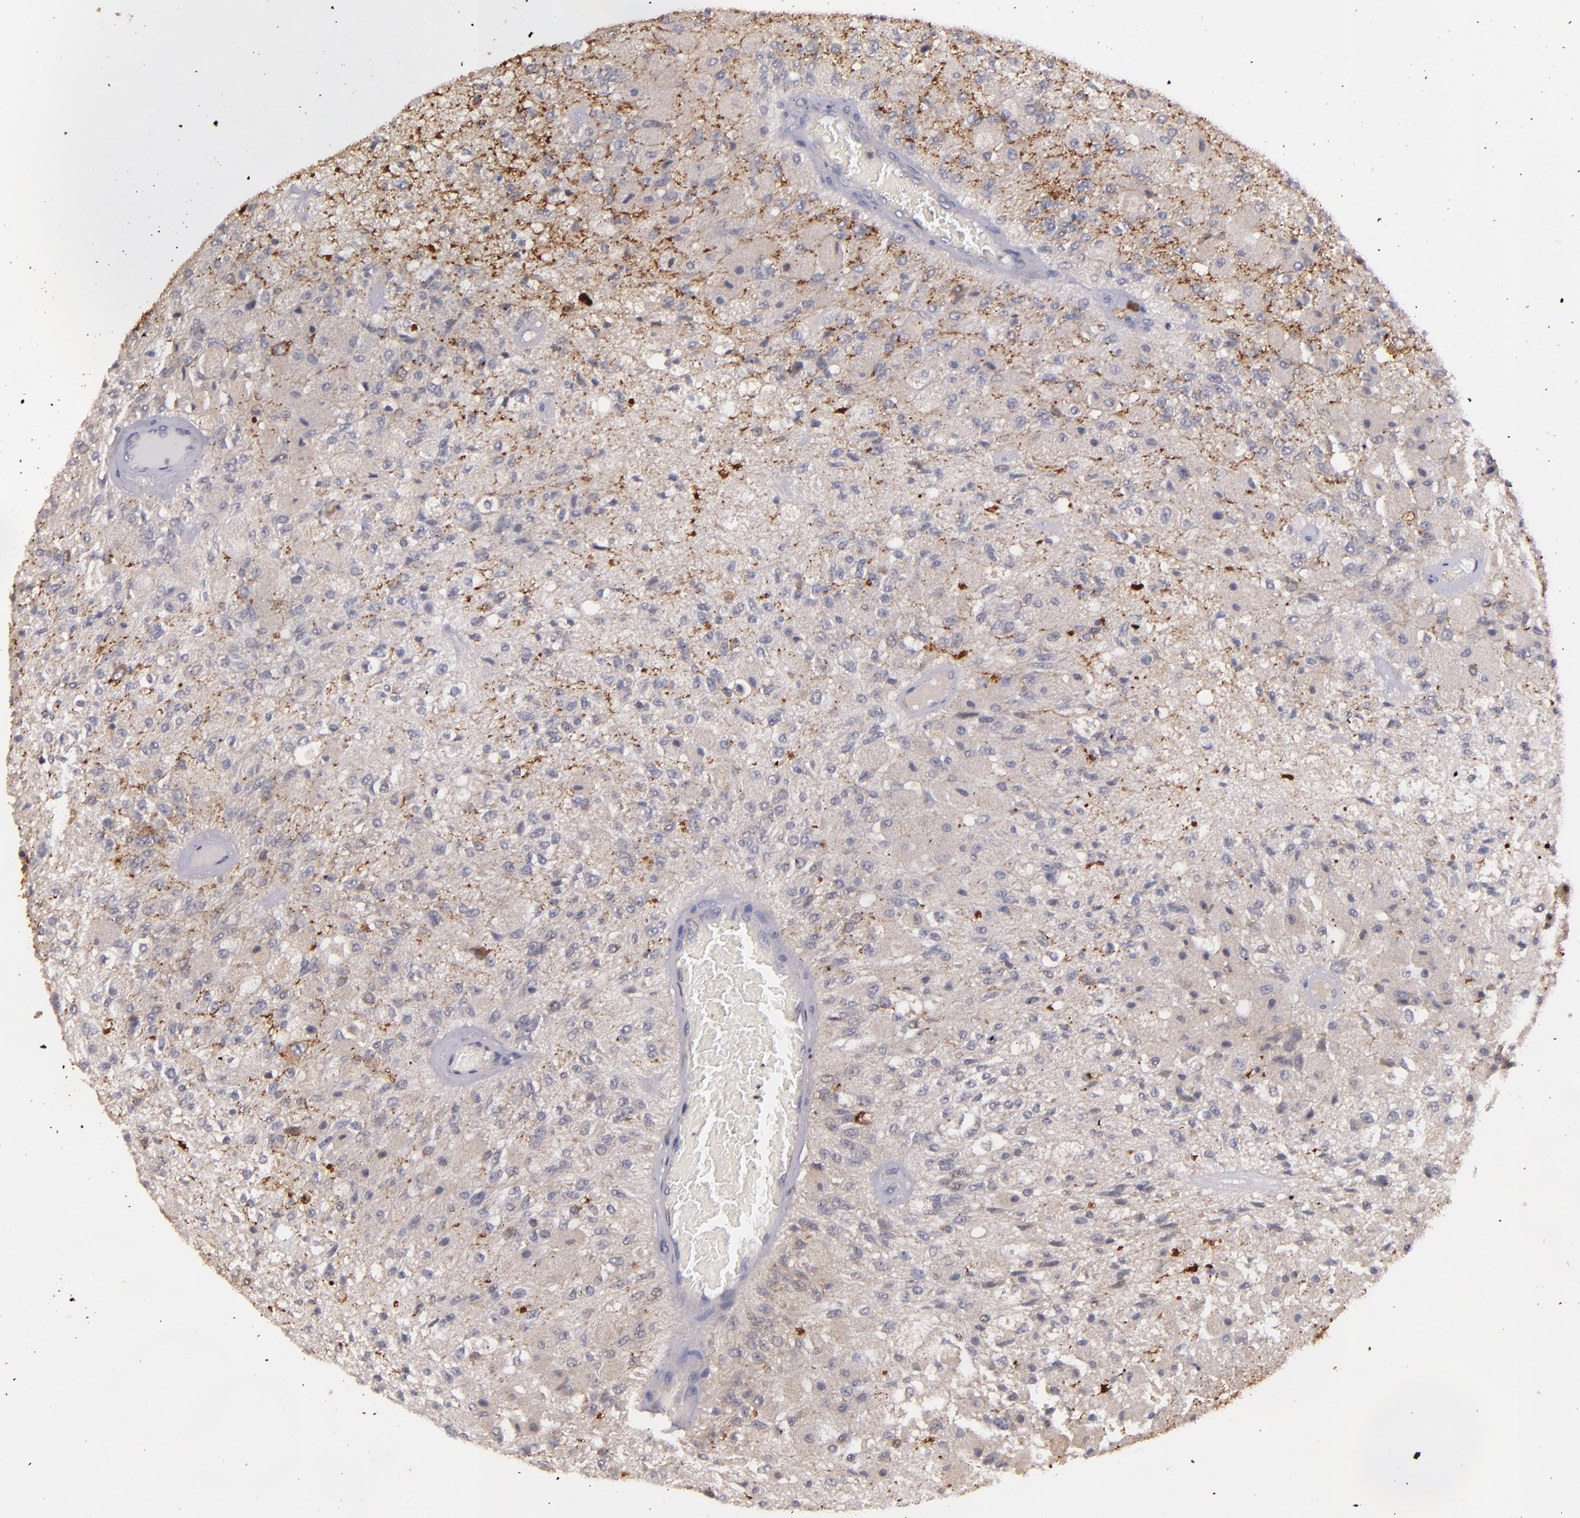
{"staining": {"intensity": "strong", "quantity": ">75%", "location": "cytoplasmic/membranous"}, "tissue": "glioma", "cell_type": "Tumor cells", "image_type": "cancer", "snomed": [{"axis": "morphology", "description": "Normal tissue, NOS"}, {"axis": "morphology", "description": "Glioma, malignant, High grade"}, {"axis": "topography", "description": "Cerebral cortex"}], "caption": "An image of malignant glioma (high-grade) stained for a protein exhibits strong cytoplasmic/membranous brown staining in tumor cells.", "gene": "SYP", "patient": {"sex": "male", "age": 77}}